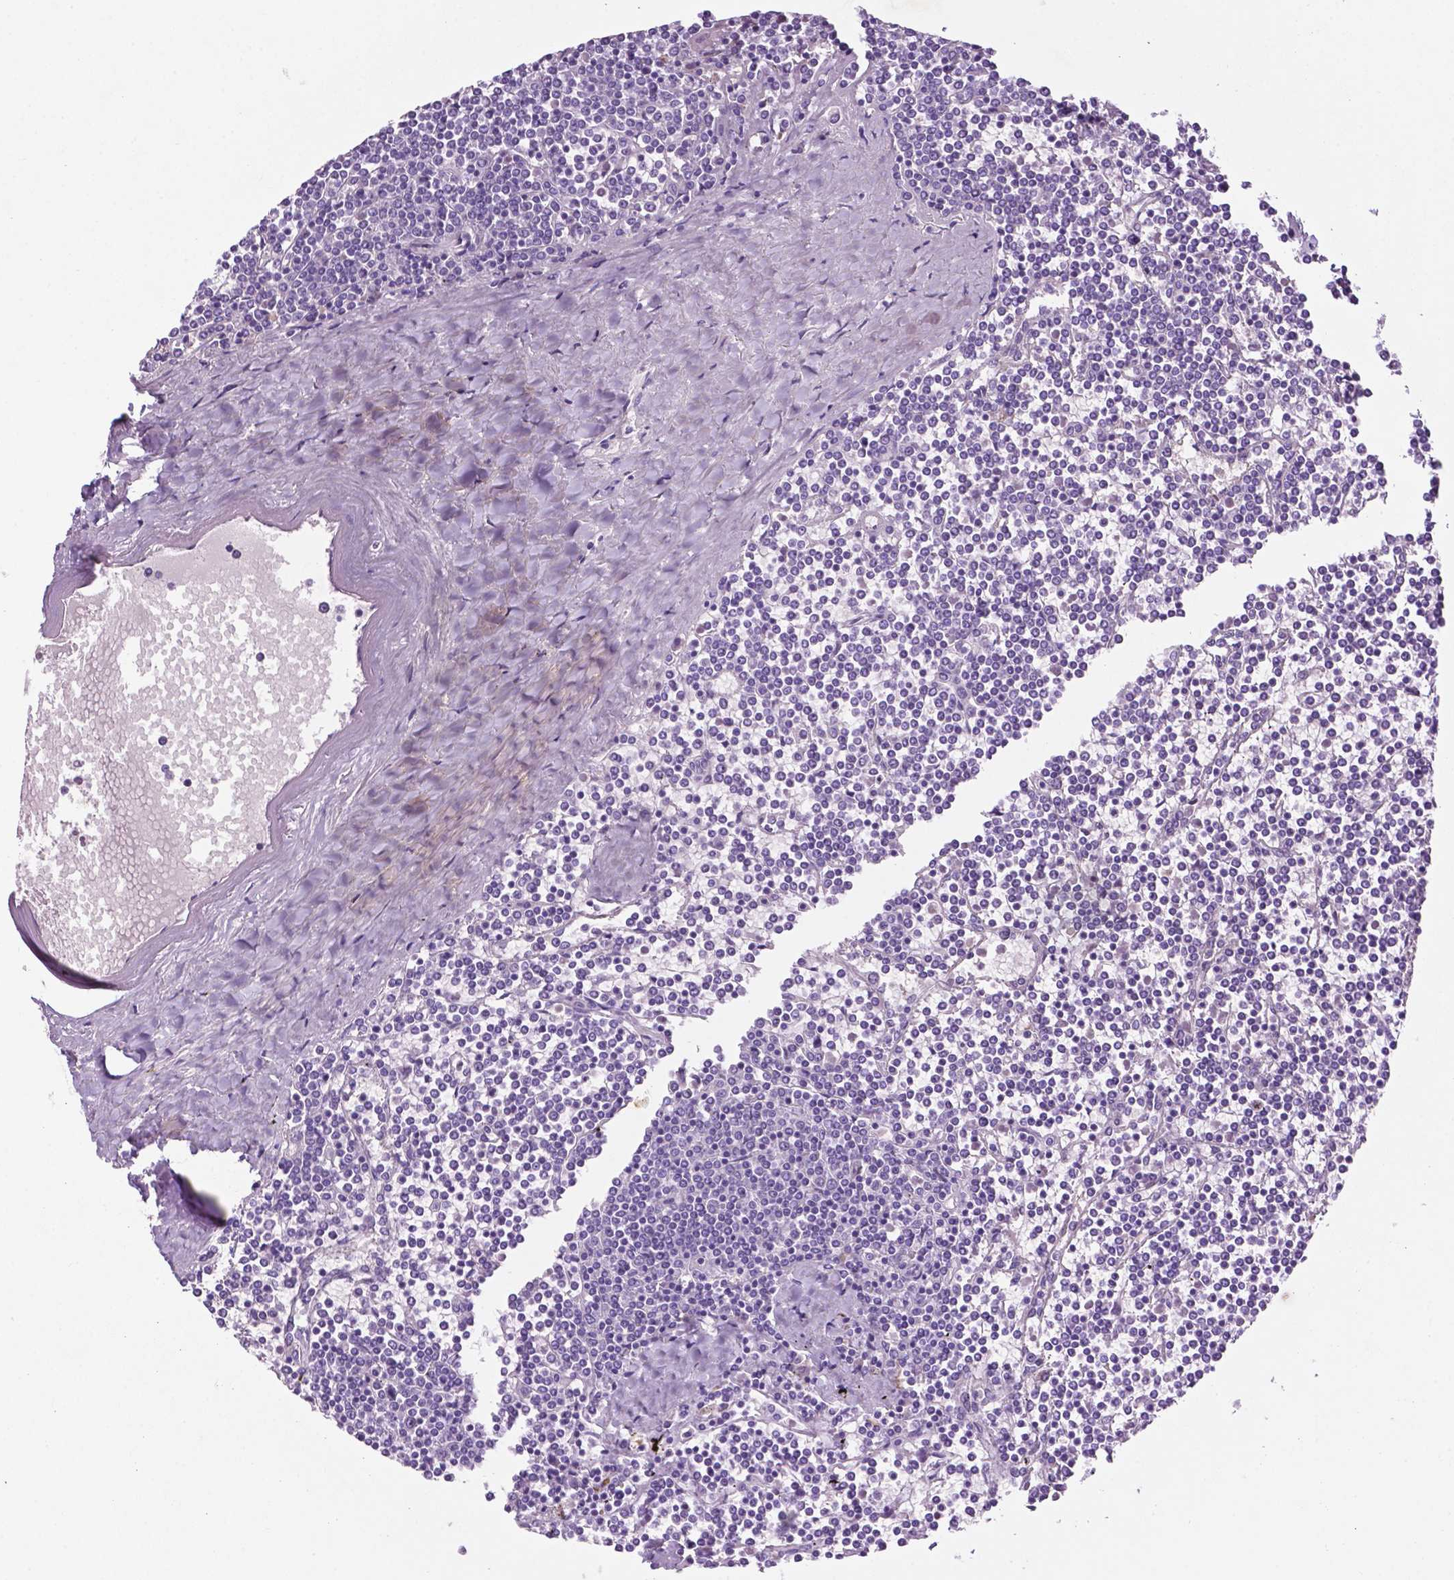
{"staining": {"intensity": "negative", "quantity": "none", "location": "none"}, "tissue": "lymphoma", "cell_type": "Tumor cells", "image_type": "cancer", "snomed": [{"axis": "morphology", "description": "Malignant lymphoma, non-Hodgkin's type, Low grade"}, {"axis": "topography", "description": "Spleen"}], "caption": "Immunohistochemistry (IHC) histopathology image of neoplastic tissue: lymphoma stained with DAB (3,3'-diaminobenzidine) exhibits no significant protein expression in tumor cells.", "gene": "PHGR1", "patient": {"sex": "female", "age": 19}}